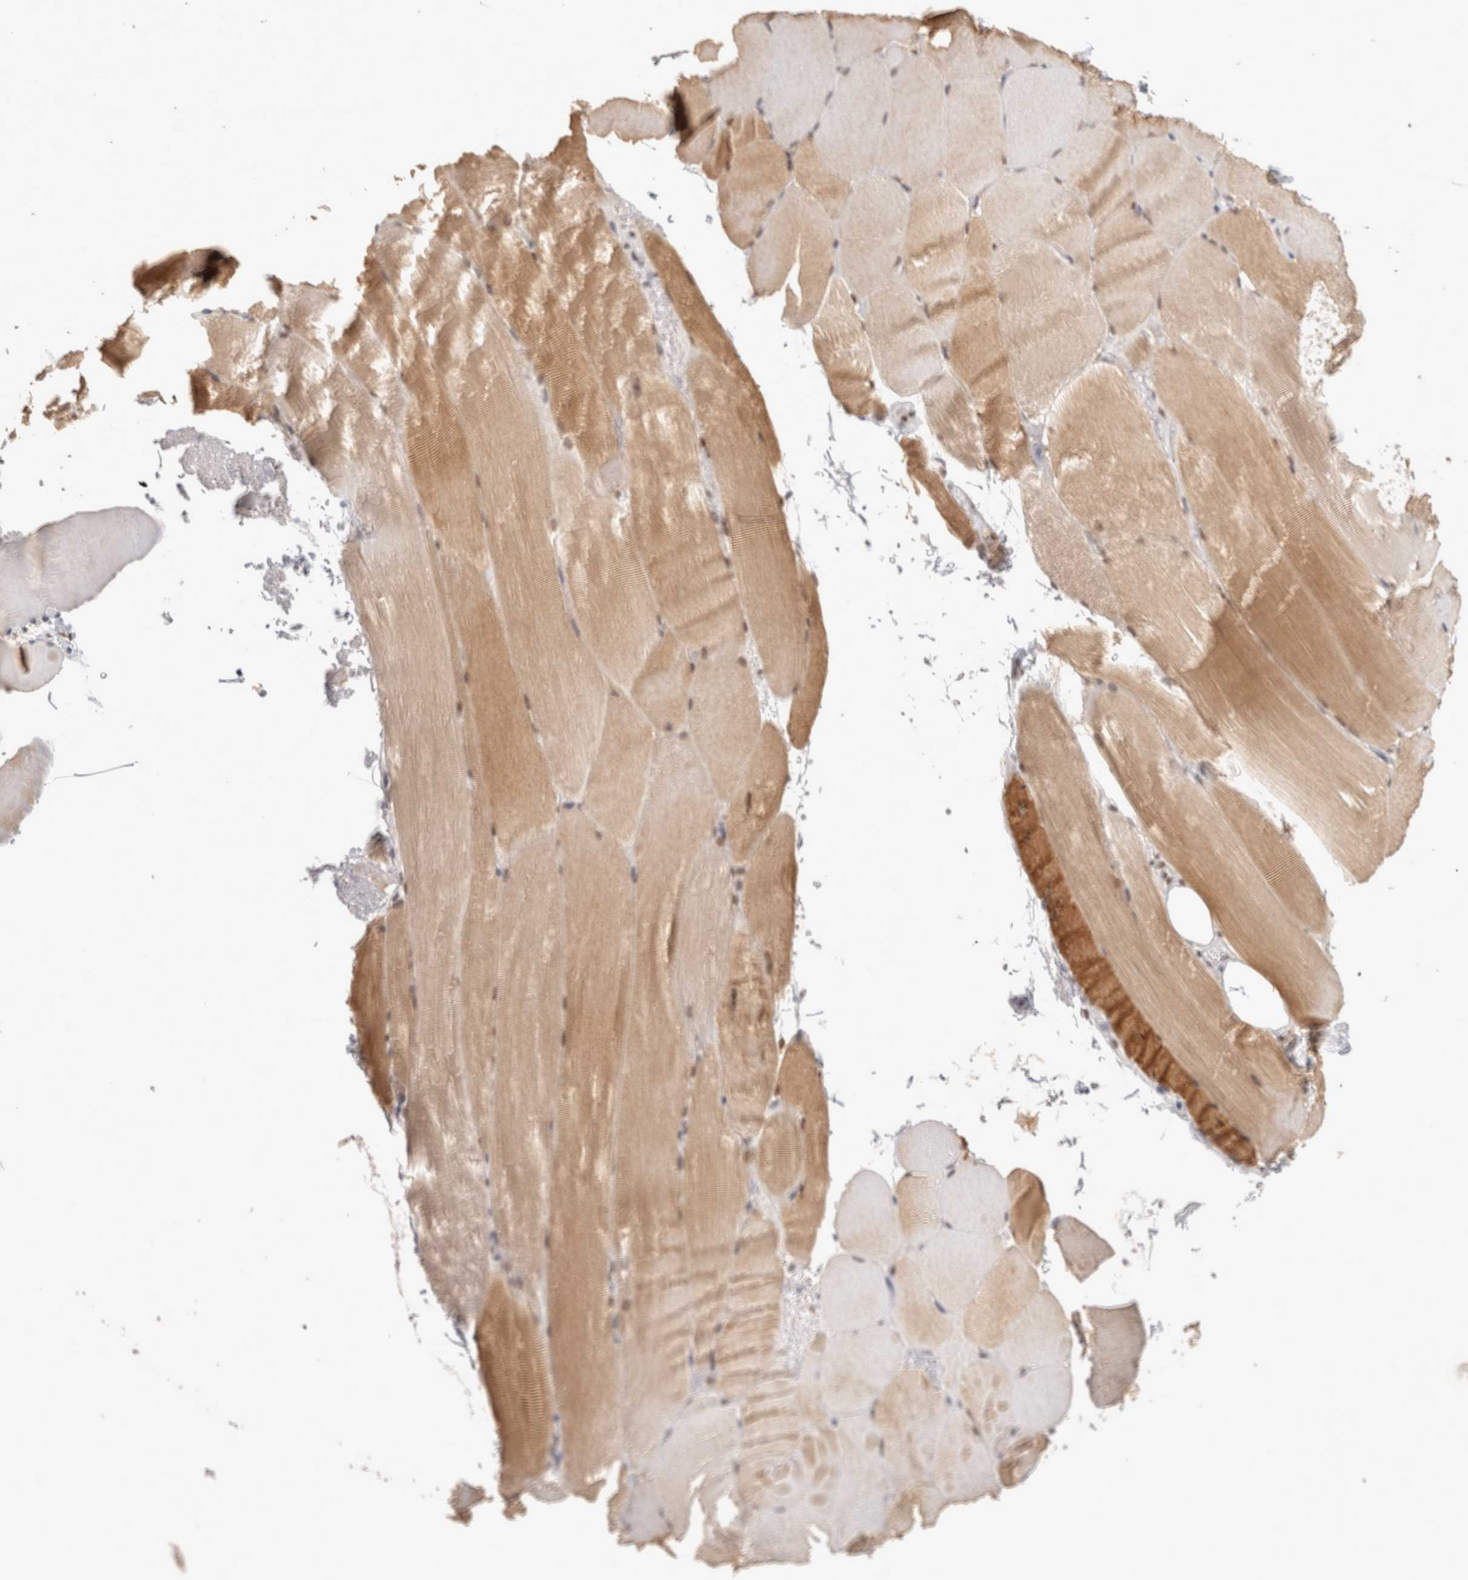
{"staining": {"intensity": "moderate", "quantity": ">75%", "location": "cytoplasmic/membranous"}, "tissue": "skeletal muscle", "cell_type": "Myocytes", "image_type": "normal", "snomed": [{"axis": "morphology", "description": "Normal tissue, NOS"}, {"axis": "topography", "description": "Skeletal muscle"}, {"axis": "topography", "description": "Parathyroid gland"}], "caption": "Immunohistochemistry (IHC) staining of normal skeletal muscle, which exhibits medium levels of moderate cytoplasmic/membranous staining in about >75% of myocytes indicating moderate cytoplasmic/membranous protein positivity. The staining was performed using DAB (brown) for protein detection and nuclei were counterstained in hematoxylin (blue).", "gene": "ZNF830", "patient": {"sex": "female", "age": 37}}